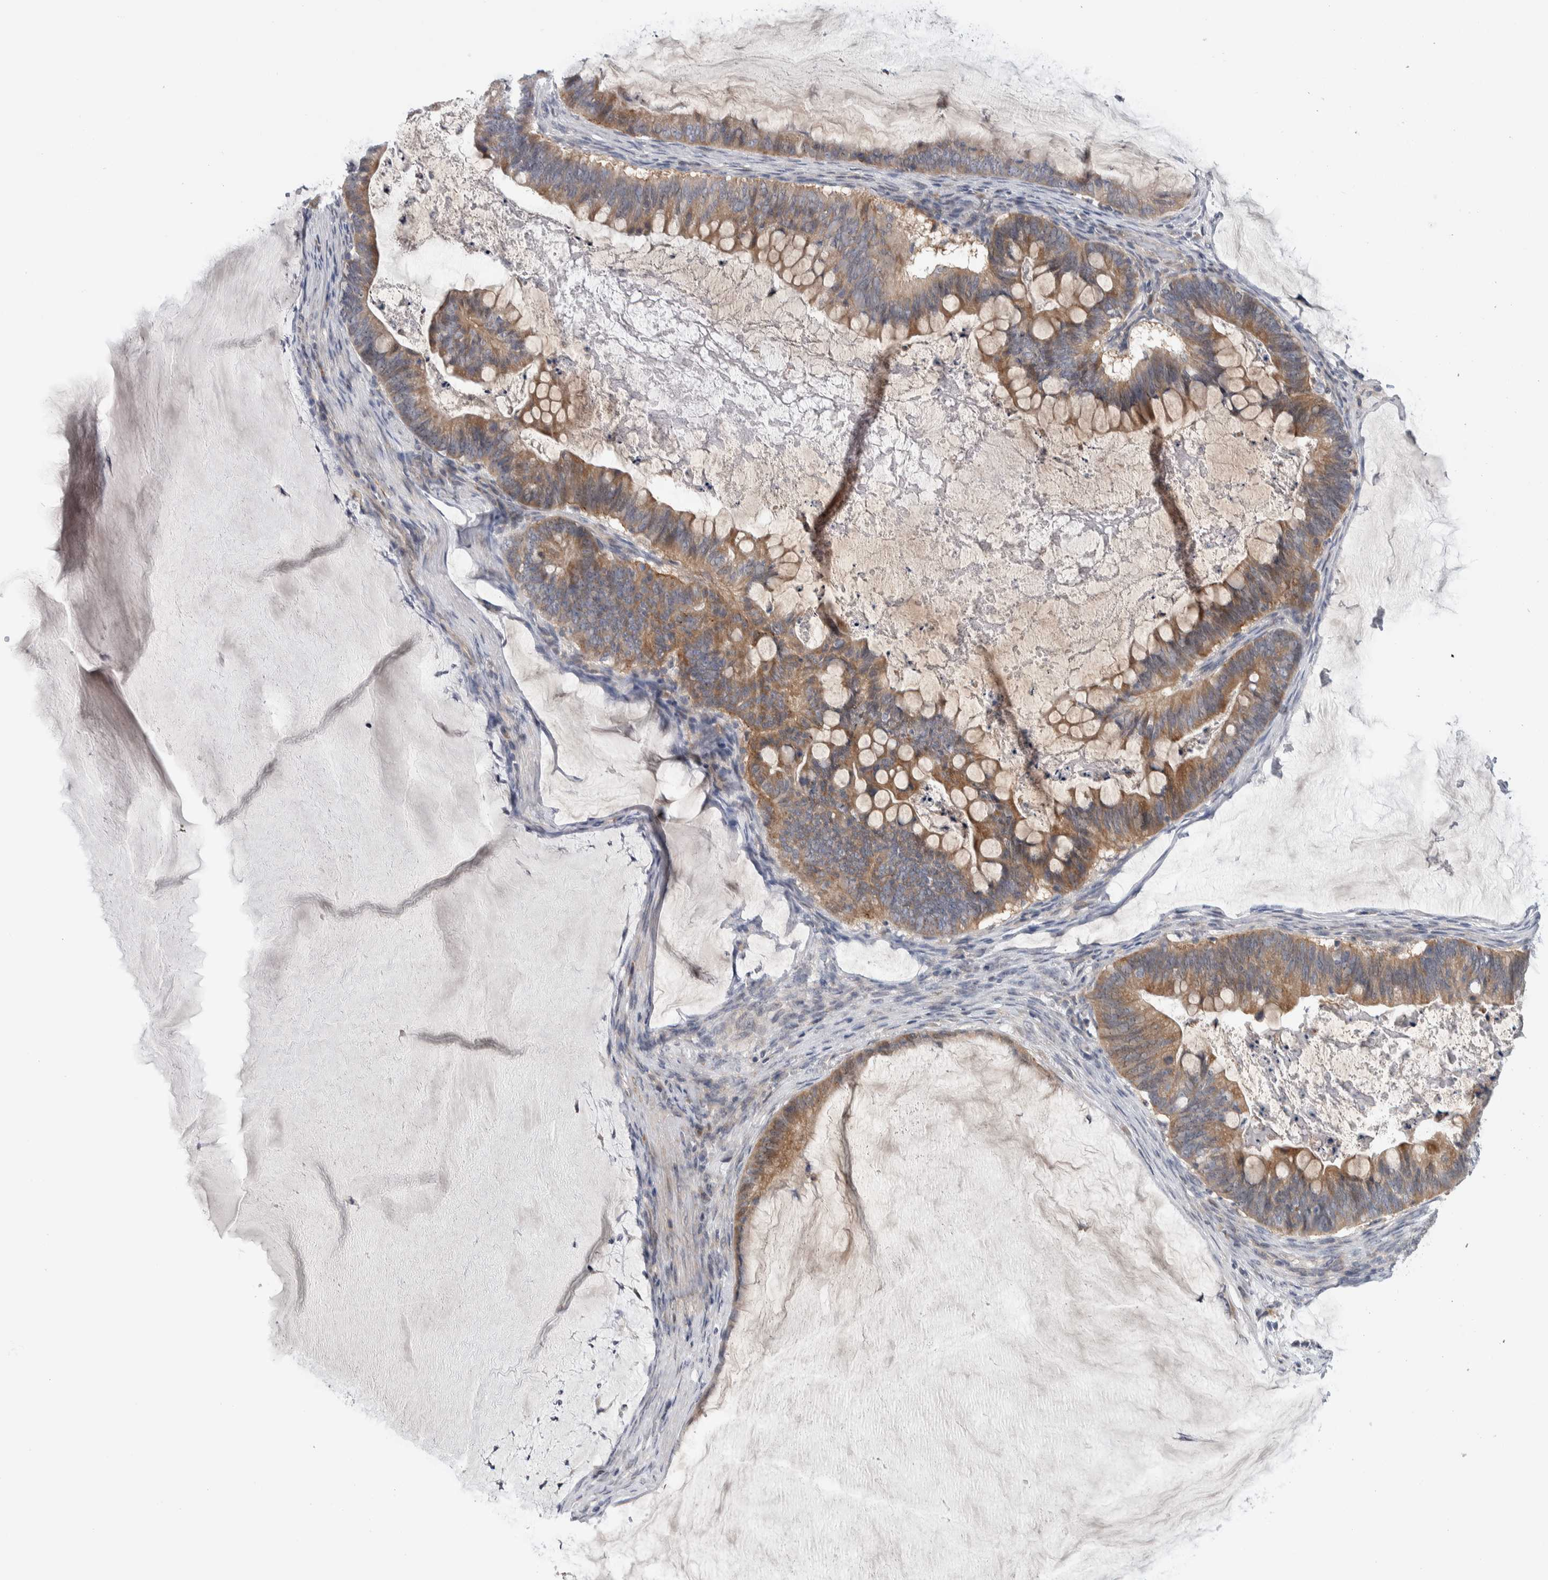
{"staining": {"intensity": "moderate", "quantity": ">75%", "location": "cytoplasmic/membranous"}, "tissue": "ovarian cancer", "cell_type": "Tumor cells", "image_type": "cancer", "snomed": [{"axis": "morphology", "description": "Cystadenocarcinoma, mucinous, NOS"}, {"axis": "topography", "description": "Ovary"}], "caption": "High-magnification brightfield microscopy of mucinous cystadenocarcinoma (ovarian) stained with DAB (brown) and counterstained with hematoxylin (blue). tumor cells exhibit moderate cytoplasmic/membranous positivity is appreciated in about>75% of cells.", "gene": "IBTK", "patient": {"sex": "female", "age": 61}}